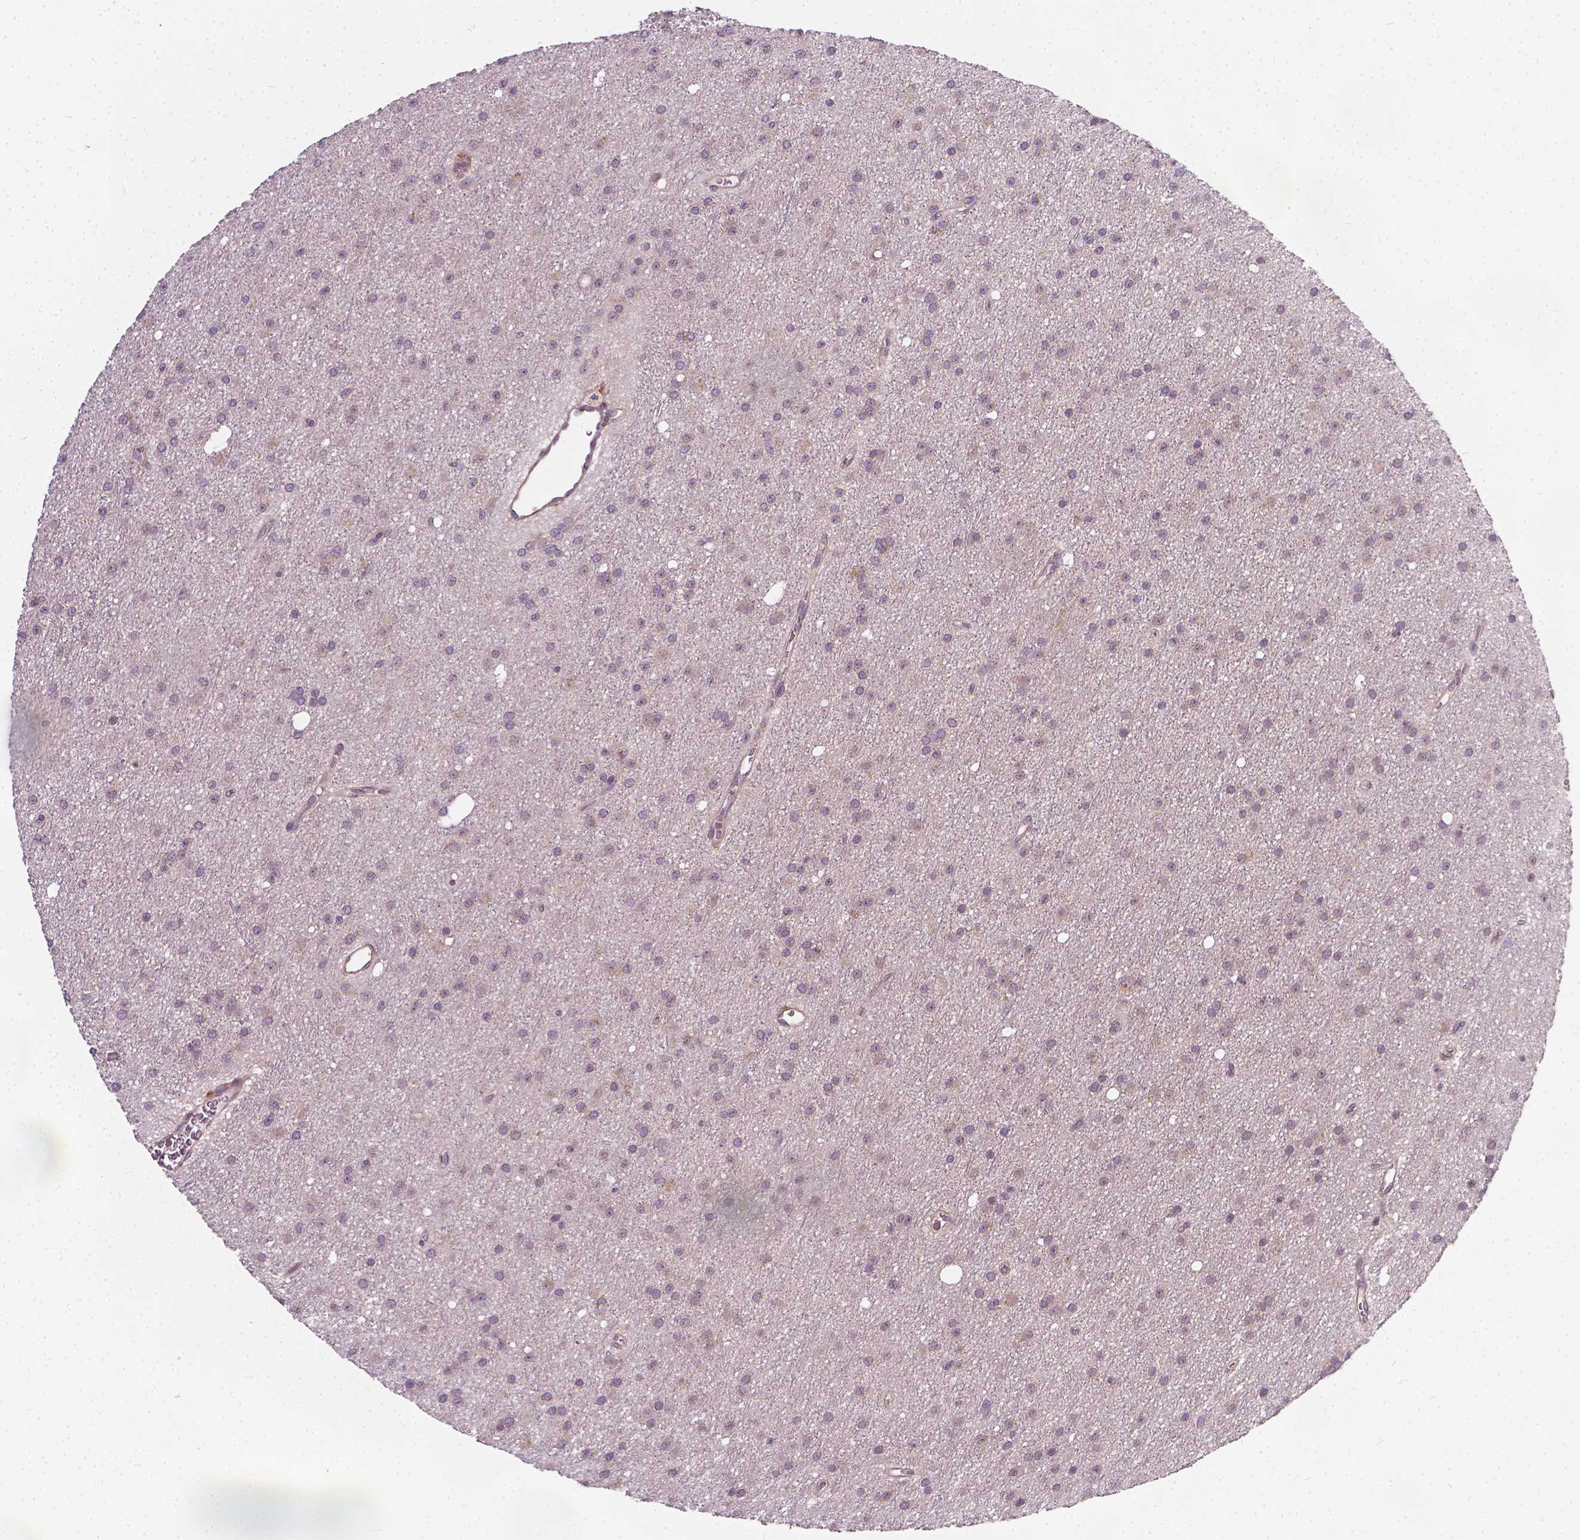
{"staining": {"intensity": "weak", "quantity": "25%-75%", "location": "cytoplasmic/membranous"}, "tissue": "glioma", "cell_type": "Tumor cells", "image_type": "cancer", "snomed": [{"axis": "morphology", "description": "Glioma, malignant, Low grade"}, {"axis": "topography", "description": "Brain"}], "caption": "High-power microscopy captured an IHC image of malignant low-grade glioma, revealing weak cytoplasmic/membranous staining in about 25%-75% of tumor cells. The protein is stained brown, and the nuclei are stained in blue (DAB IHC with brightfield microscopy, high magnification).", "gene": "PRAG1", "patient": {"sex": "male", "age": 27}}